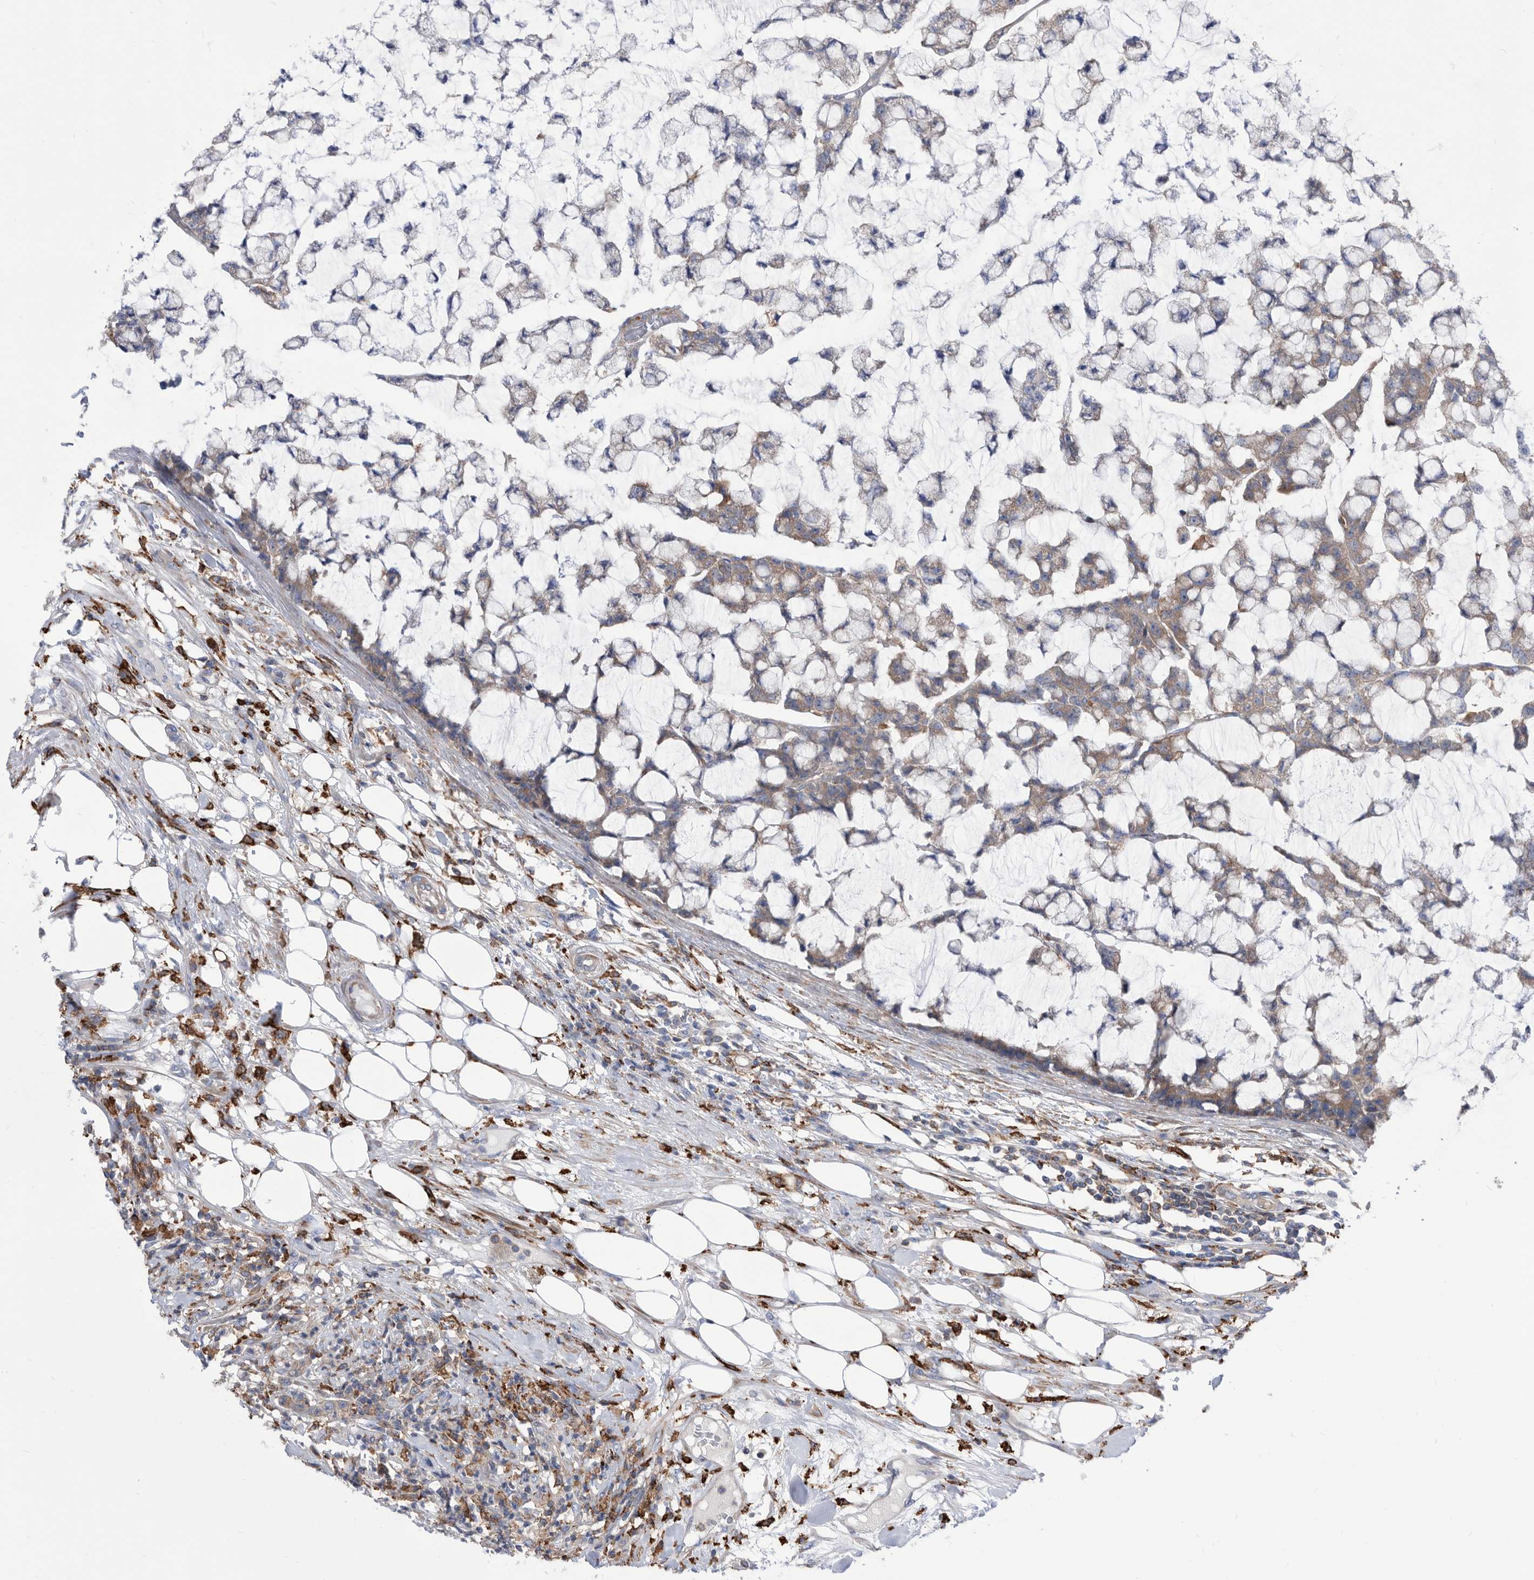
{"staining": {"intensity": "weak", "quantity": "<25%", "location": "cytoplasmic/membranous"}, "tissue": "colorectal cancer", "cell_type": "Tumor cells", "image_type": "cancer", "snomed": [{"axis": "morphology", "description": "Adenocarcinoma, NOS"}, {"axis": "topography", "description": "Colon"}], "caption": "A high-resolution micrograph shows IHC staining of adenocarcinoma (colorectal), which exhibits no significant staining in tumor cells.", "gene": "SMG7", "patient": {"sex": "female", "age": 84}}